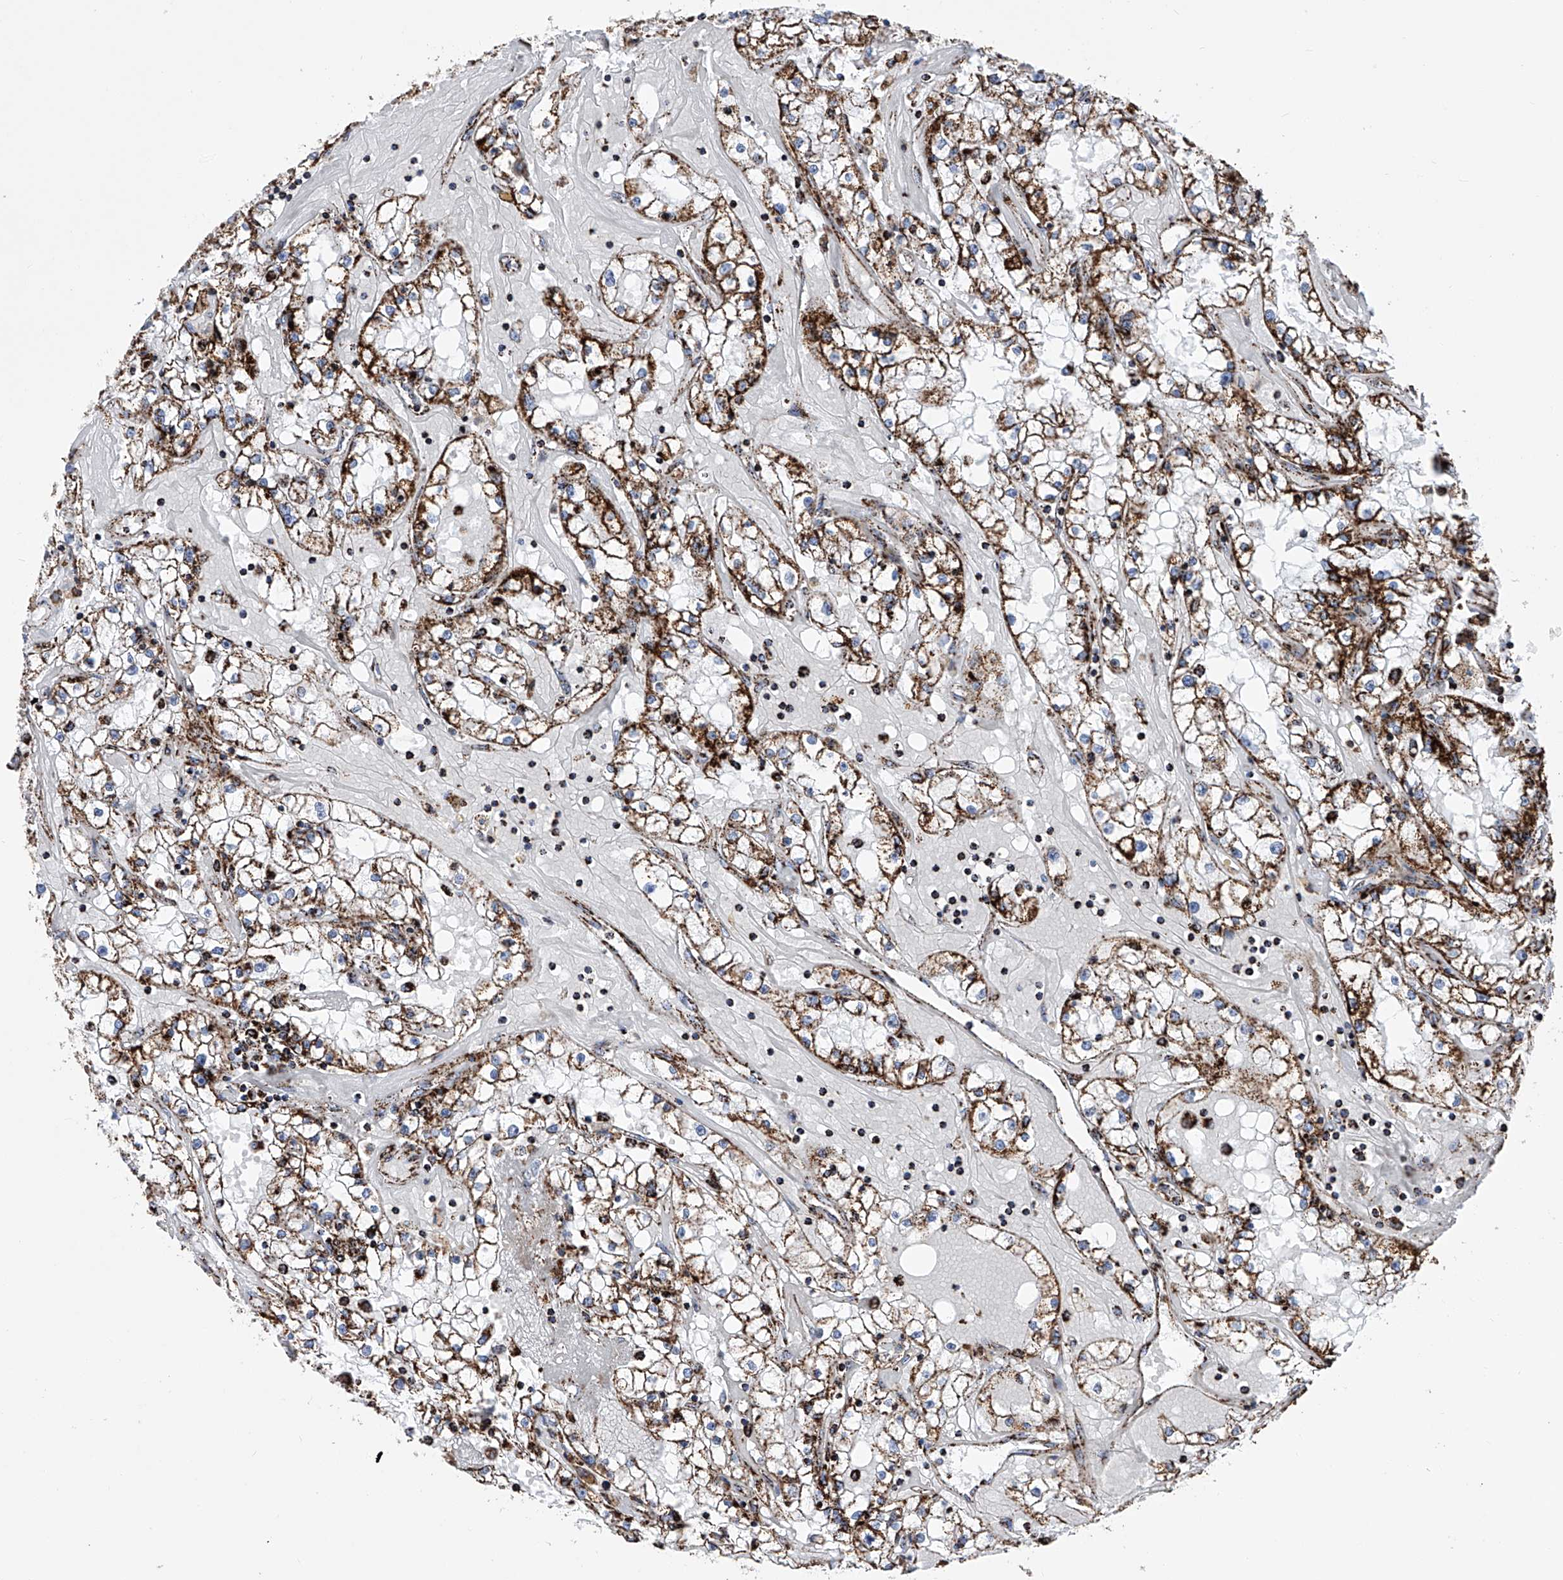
{"staining": {"intensity": "strong", "quantity": ">75%", "location": "cytoplasmic/membranous"}, "tissue": "renal cancer", "cell_type": "Tumor cells", "image_type": "cancer", "snomed": [{"axis": "morphology", "description": "Adenocarcinoma, NOS"}, {"axis": "topography", "description": "Kidney"}], "caption": "A brown stain highlights strong cytoplasmic/membranous positivity of a protein in renal cancer (adenocarcinoma) tumor cells.", "gene": "ATP5PF", "patient": {"sex": "male", "age": 56}}